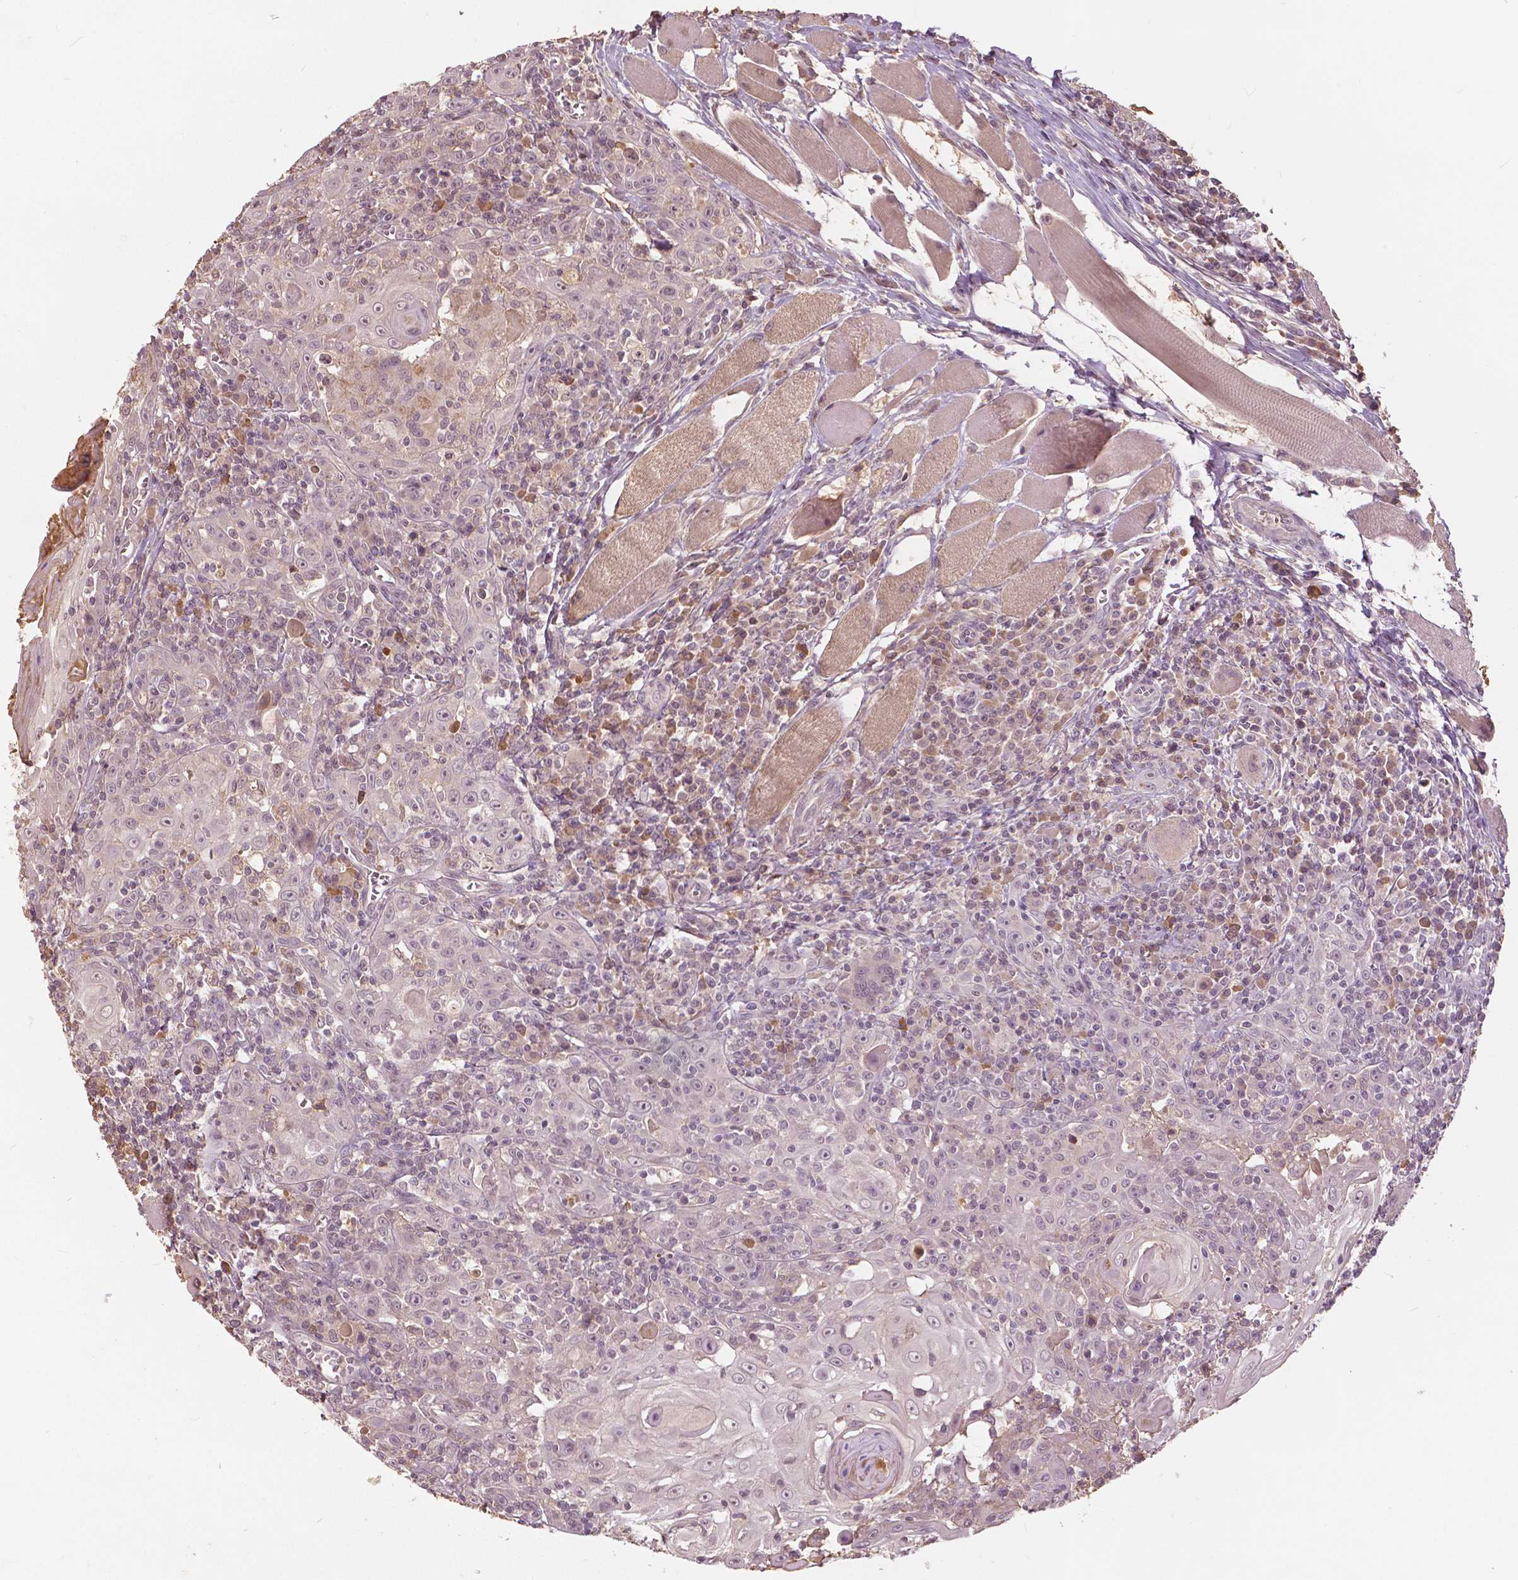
{"staining": {"intensity": "weak", "quantity": "25%-75%", "location": "nuclear"}, "tissue": "head and neck cancer", "cell_type": "Tumor cells", "image_type": "cancer", "snomed": [{"axis": "morphology", "description": "Squamous cell carcinoma, NOS"}, {"axis": "topography", "description": "Head-Neck"}], "caption": "The immunohistochemical stain labels weak nuclear expression in tumor cells of head and neck squamous cell carcinoma tissue. Nuclei are stained in blue.", "gene": "ANGPTL4", "patient": {"sex": "male", "age": 52}}